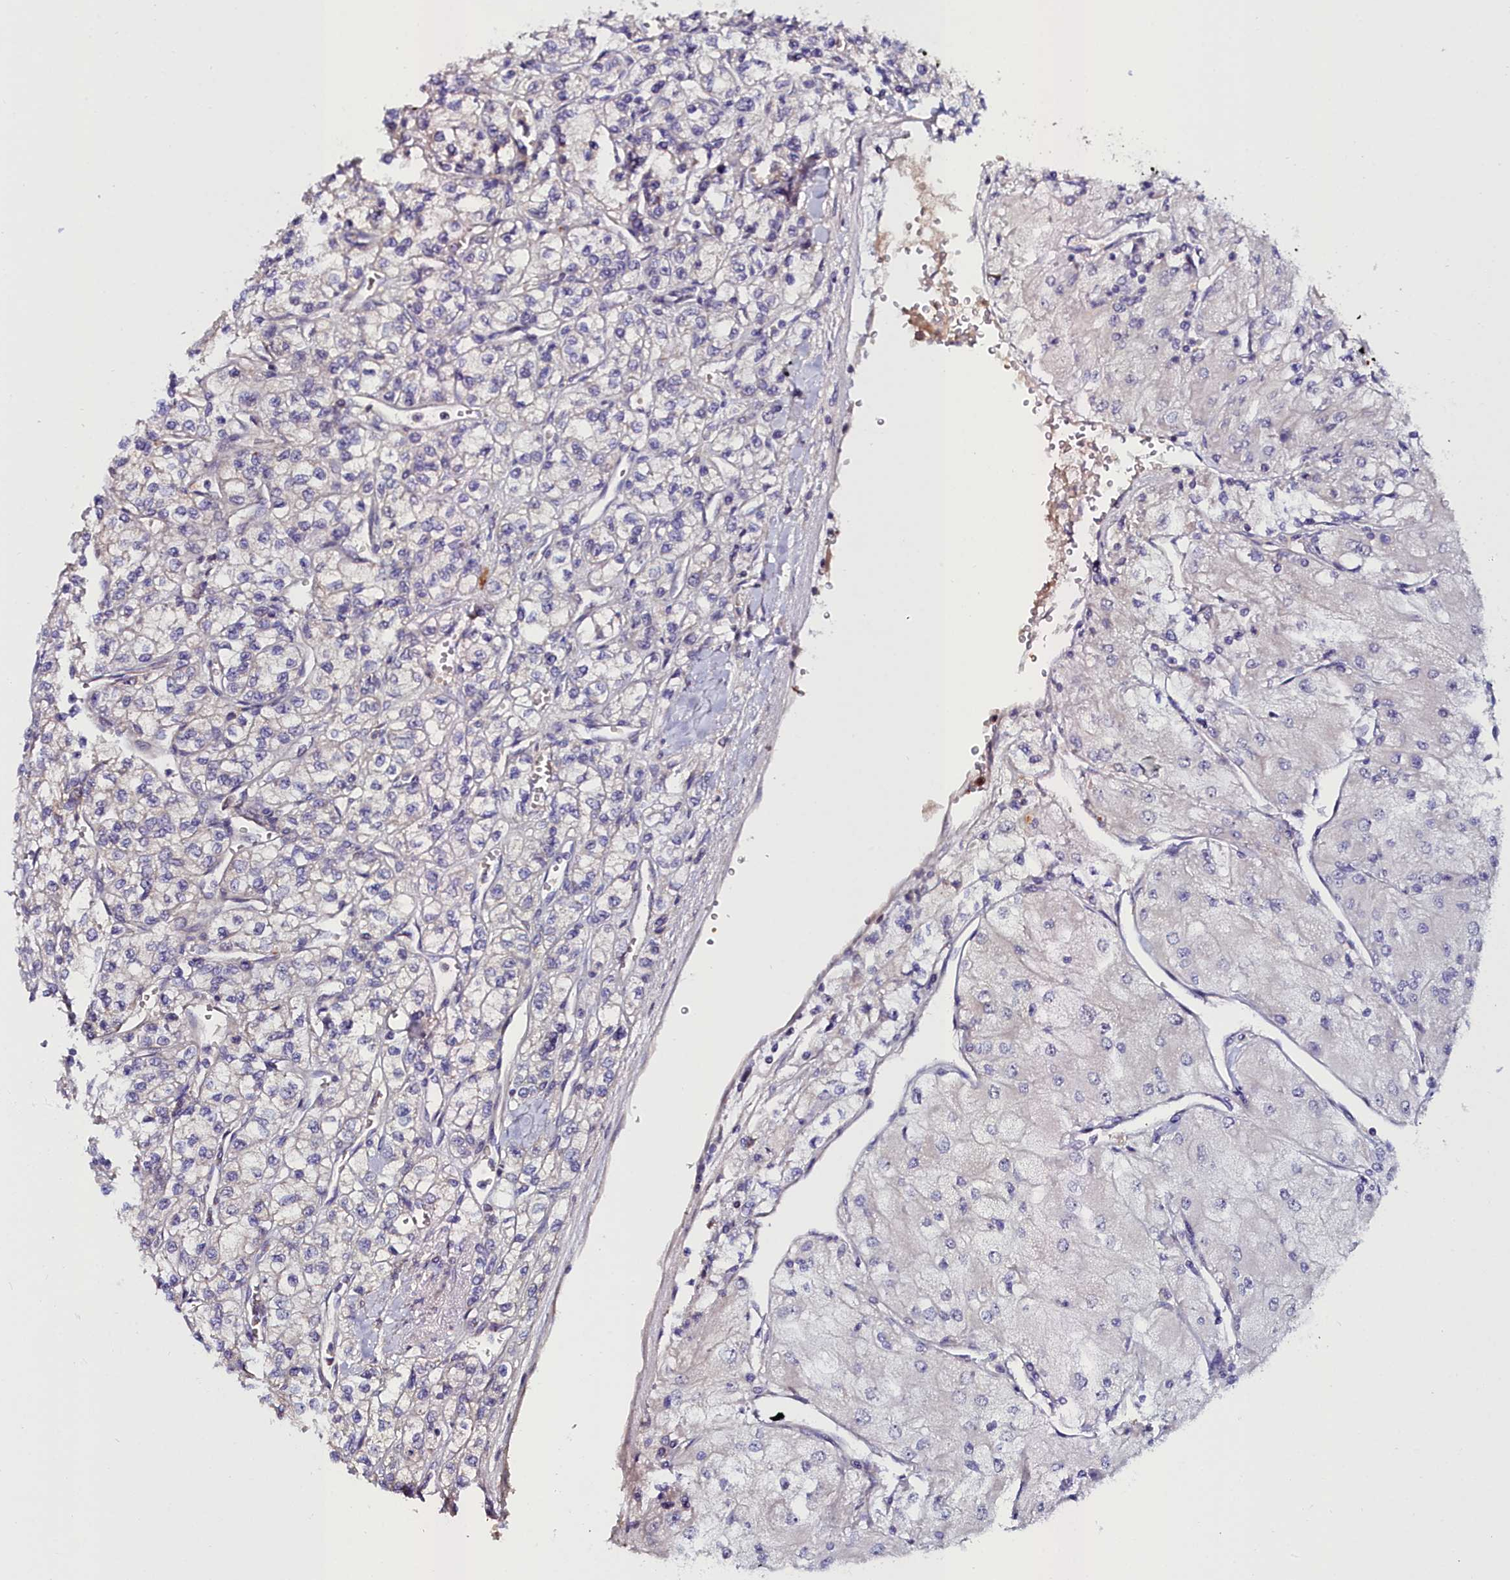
{"staining": {"intensity": "negative", "quantity": "none", "location": "none"}, "tissue": "renal cancer", "cell_type": "Tumor cells", "image_type": "cancer", "snomed": [{"axis": "morphology", "description": "Adenocarcinoma, NOS"}, {"axis": "topography", "description": "Kidney"}], "caption": "Tumor cells show no significant staining in renal adenocarcinoma.", "gene": "KCTD18", "patient": {"sex": "male", "age": 80}}